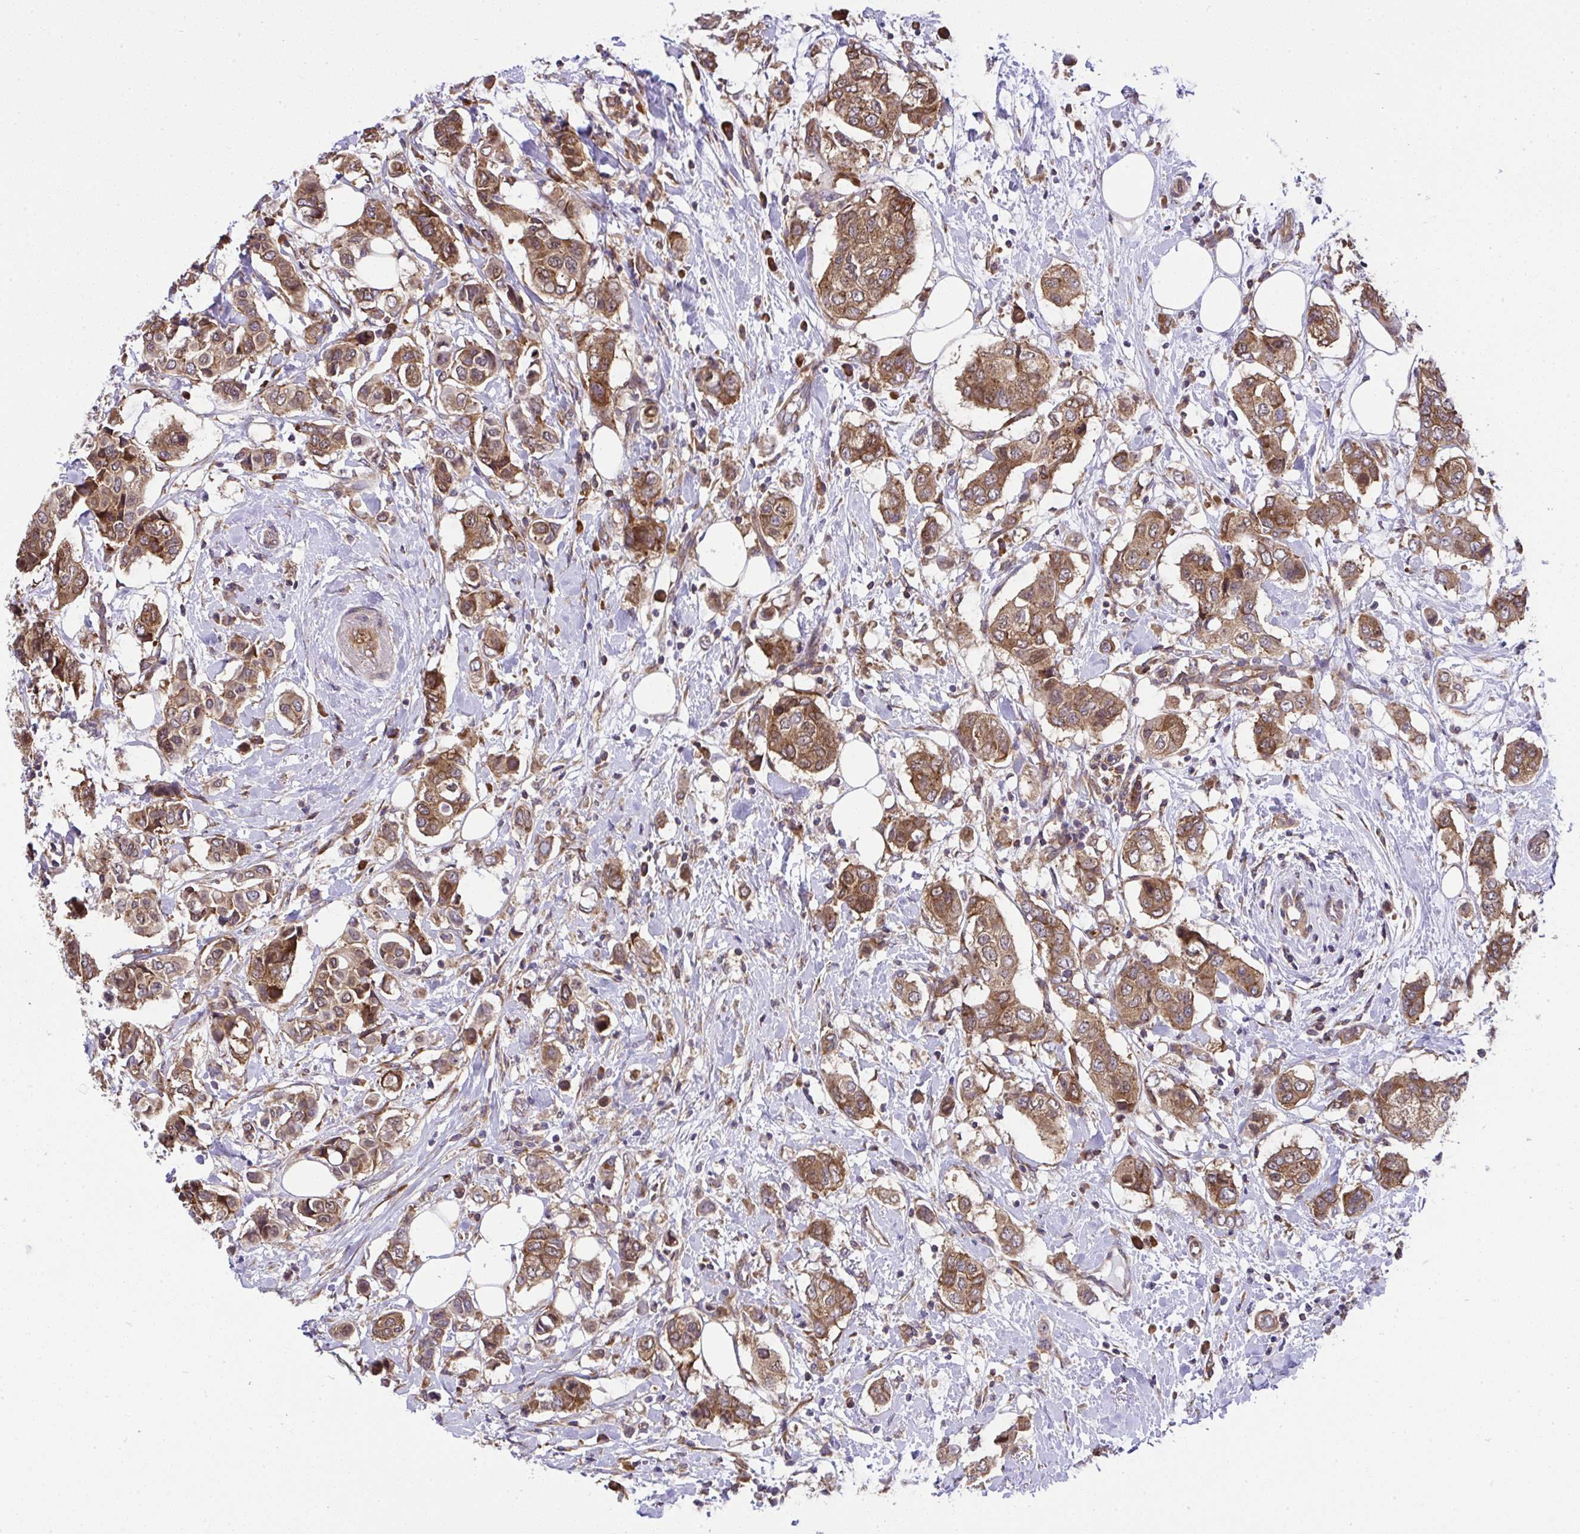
{"staining": {"intensity": "moderate", "quantity": ">75%", "location": "cytoplasmic/membranous"}, "tissue": "breast cancer", "cell_type": "Tumor cells", "image_type": "cancer", "snomed": [{"axis": "morphology", "description": "Lobular carcinoma"}, {"axis": "topography", "description": "Breast"}], "caption": "Brown immunohistochemical staining in human breast cancer exhibits moderate cytoplasmic/membranous positivity in approximately >75% of tumor cells. (Stains: DAB (3,3'-diaminobenzidine) in brown, nuclei in blue, Microscopy: brightfield microscopy at high magnification).", "gene": "RPS7", "patient": {"sex": "female", "age": 51}}